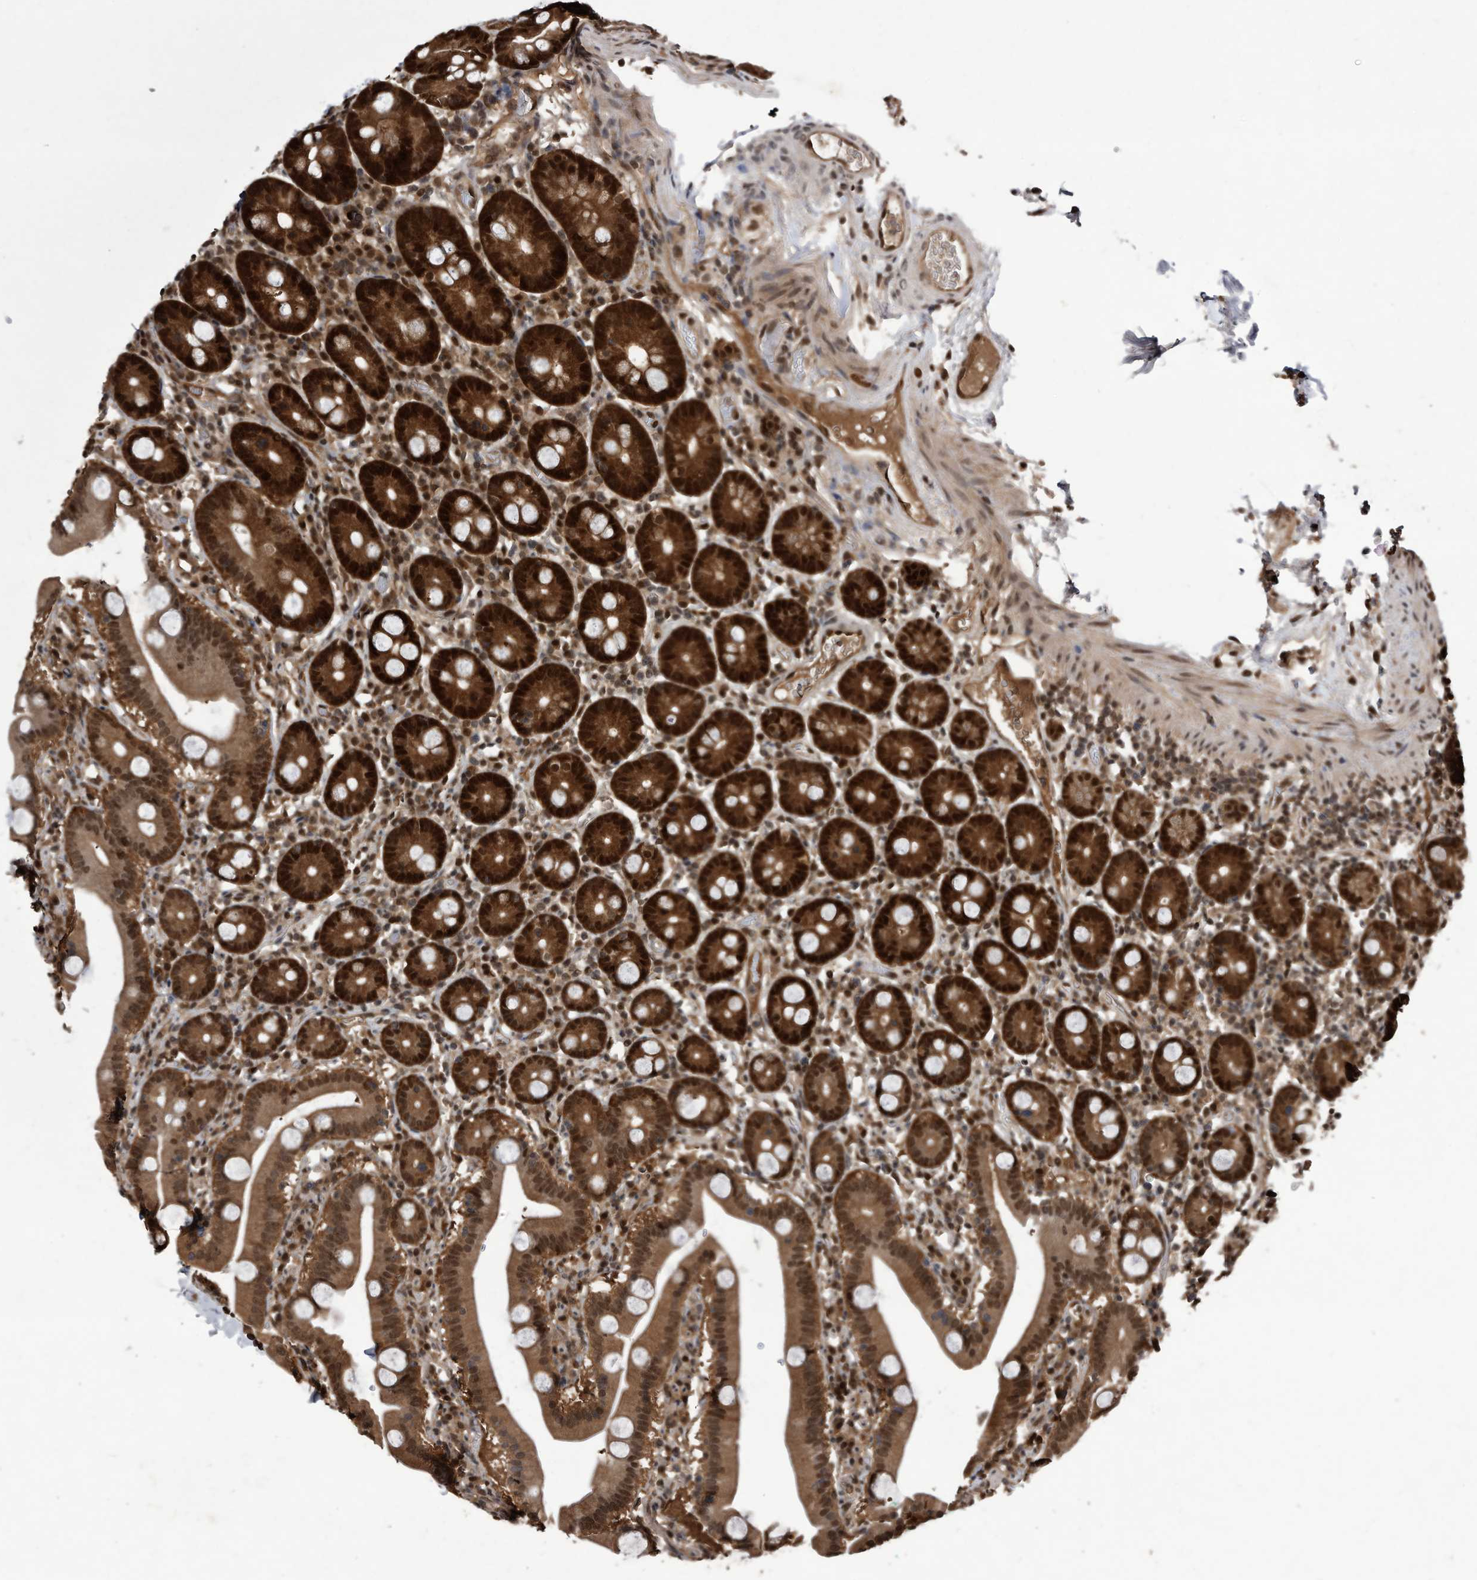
{"staining": {"intensity": "strong", "quantity": ">75%", "location": "cytoplasmic/membranous,nuclear"}, "tissue": "duodenum", "cell_type": "Glandular cells", "image_type": "normal", "snomed": [{"axis": "morphology", "description": "Normal tissue, NOS"}, {"axis": "topography", "description": "Duodenum"}], "caption": "Glandular cells exhibit strong cytoplasmic/membranous,nuclear staining in about >75% of cells in benign duodenum. (DAB (3,3'-diaminobenzidine) IHC with brightfield microscopy, high magnification).", "gene": "RAD23B", "patient": {"sex": "male", "age": 55}}